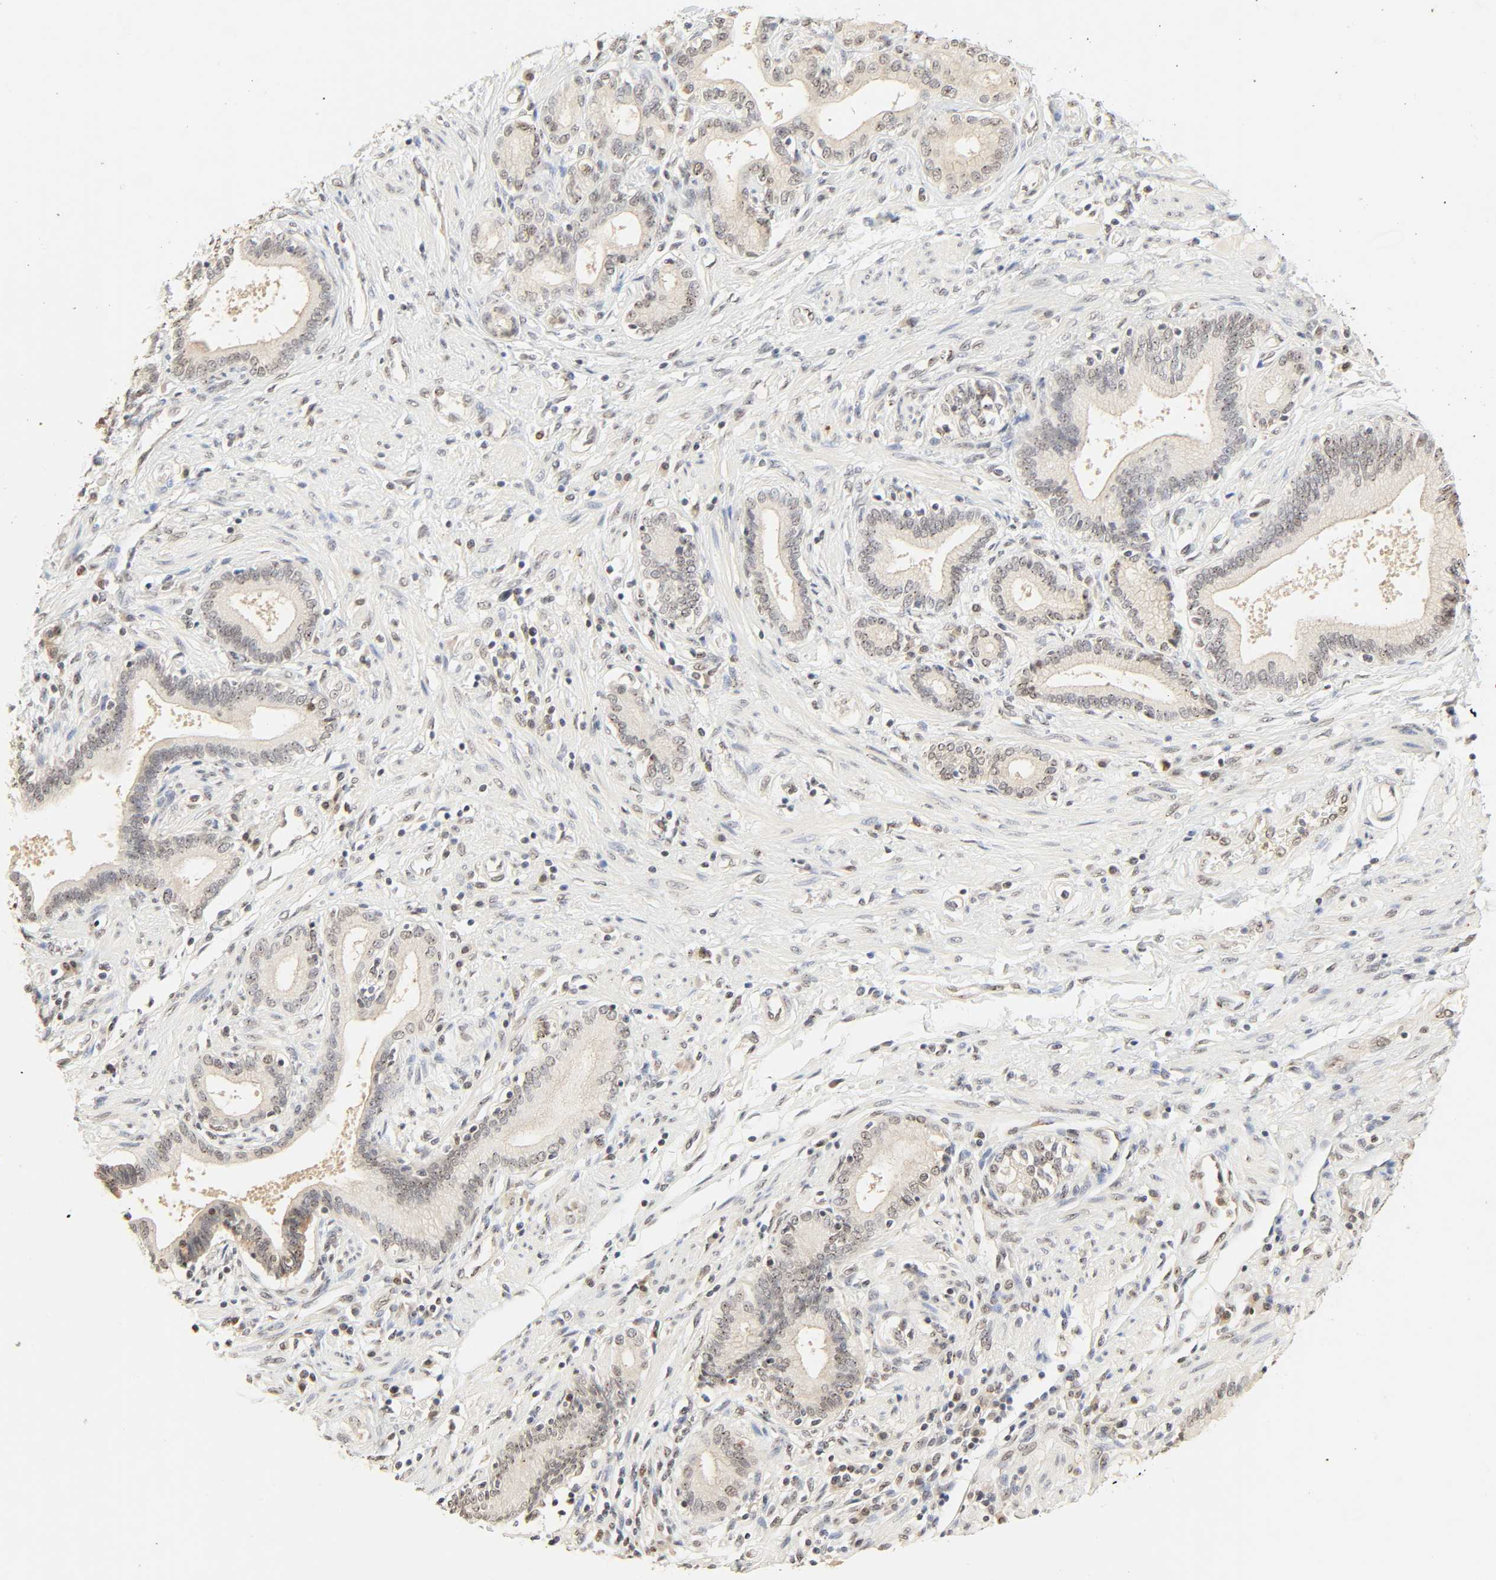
{"staining": {"intensity": "weak", "quantity": "<25%", "location": "nuclear"}, "tissue": "pancreatic cancer", "cell_type": "Tumor cells", "image_type": "cancer", "snomed": [{"axis": "morphology", "description": "Adenocarcinoma, NOS"}, {"axis": "topography", "description": "Pancreas"}], "caption": "Immunohistochemistry micrograph of neoplastic tissue: adenocarcinoma (pancreatic) stained with DAB (3,3'-diaminobenzidine) shows no significant protein staining in tumor cells. (DAB (3,3'-diaminobenzidine) immunohistochemistry (IHC) with hematoxylin counter stain).", "gene": "UBC", "patient": {"sex": "female", "age": 48}}